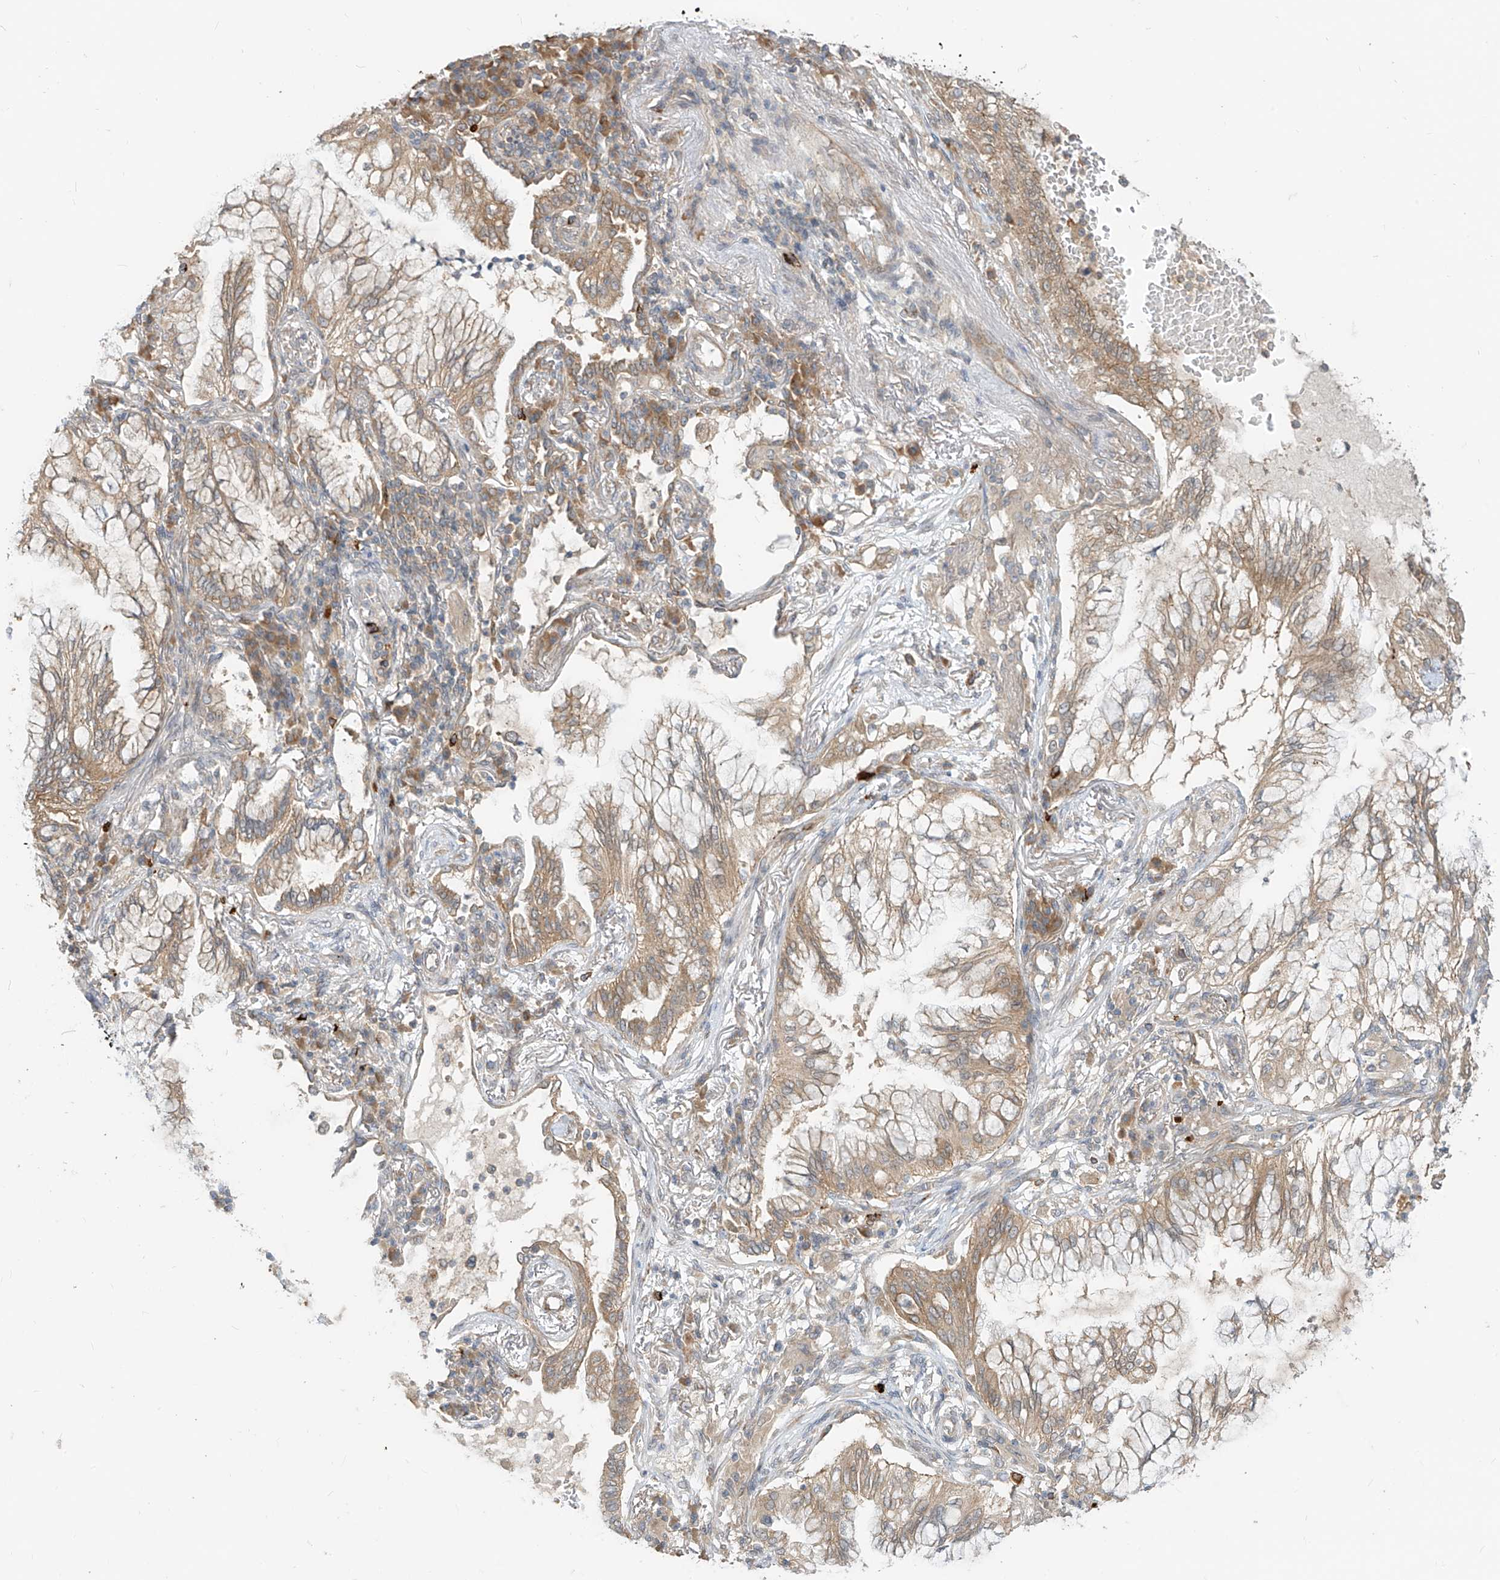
{"staining": {"intensity": "weak", "quantity": ">75%", "location": "cytoplasmic/membranous"}, "tissue": "lung cancer", "cell_type": "Tumor cells", "image_type": "cancer", "snomed": [{"axis": "morphology", "description": "Adenocarcinoma, NOS"}, {"axis": "topography", "description": "Lung"}], "caption": "A low amount of weak cytoplasmic/membranous positivity is identified in about >75% of tumor cells in lung cancer (adenocarcinoma) tissue.", "gene": "MTUS2", "patient": {"sex": "female", "age": 70}}